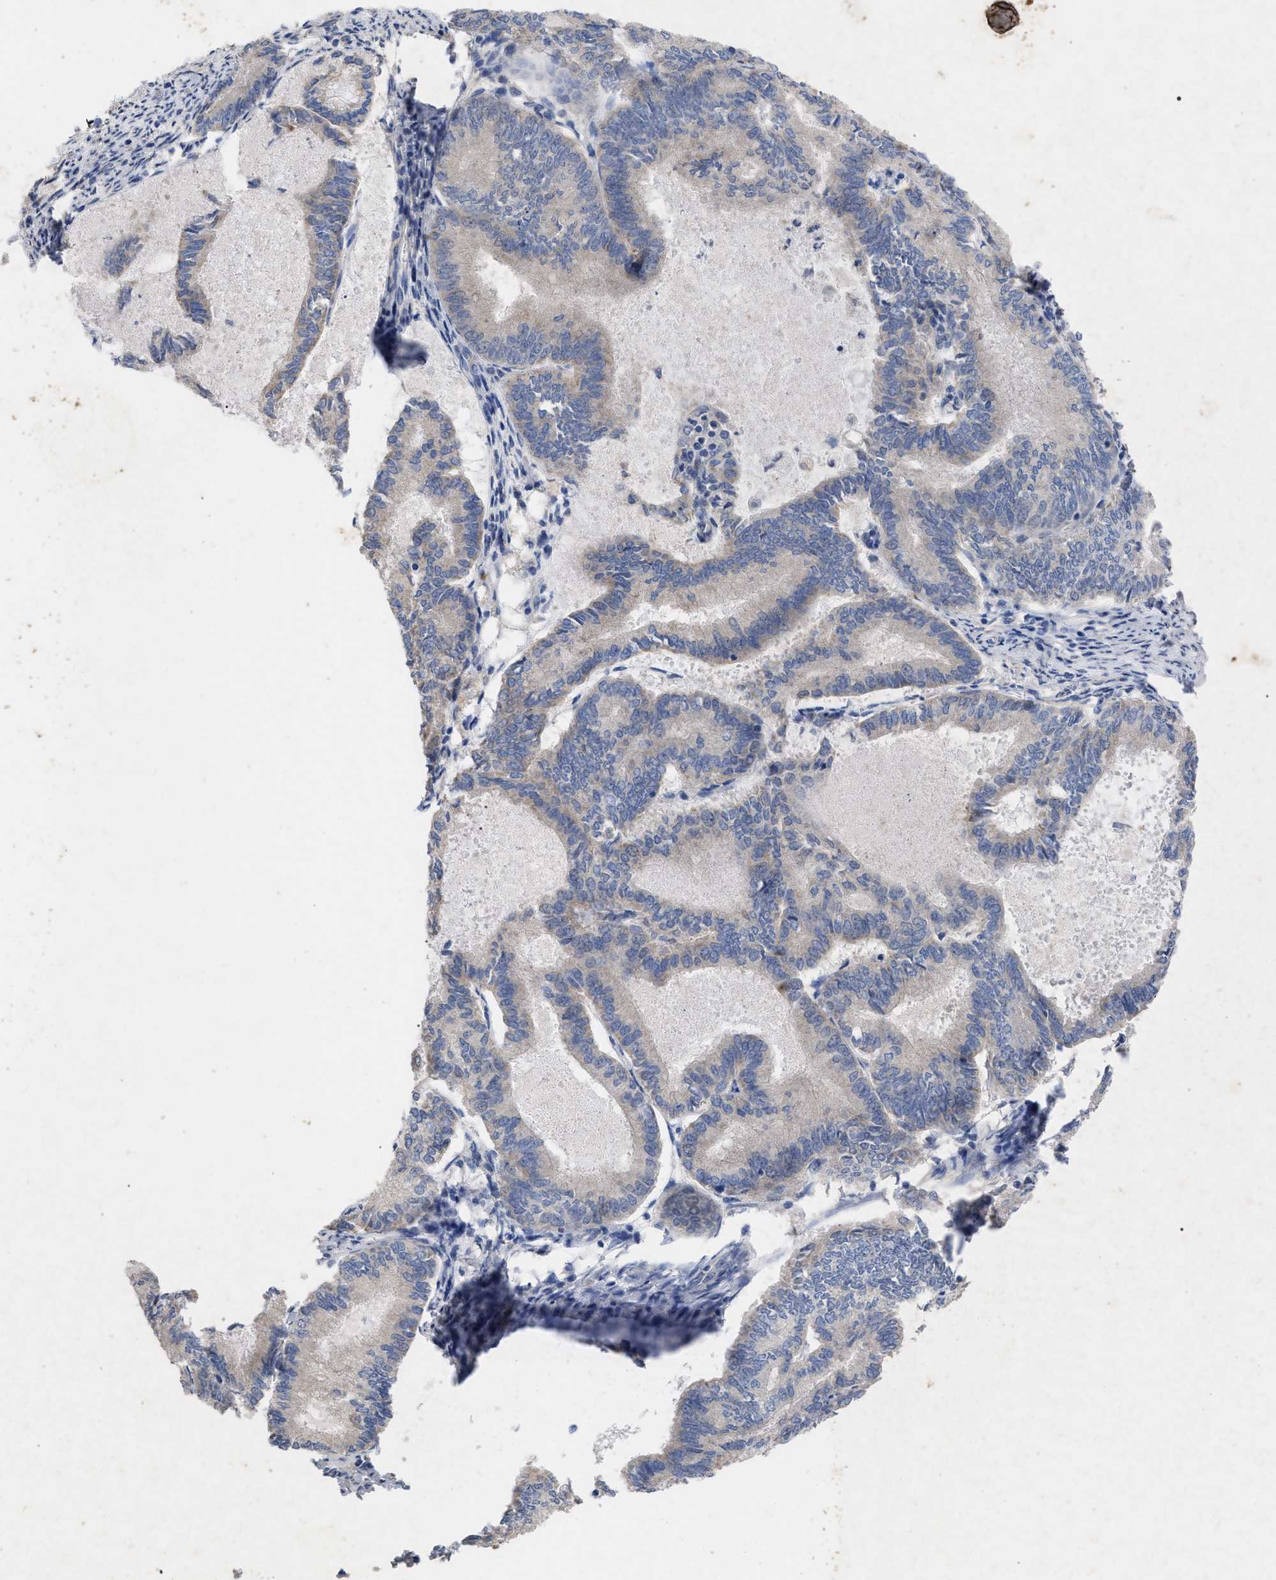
{"staining": {"intensity": "negative", "quantity": "none", "location": "none"}, "tissue": "endometrial cancer", "cell_type": "Tumor cells", "image_type": "cancer", "snomed": [{"axis": "morphology", "description": "Adenocarcinoma, NOS"}, {"axis": "topography", "description": "Endometrium"}], "caption": "Tumor cells show no significant protein positivity in endometrial cancer. (DAB IHC, high magnification).", "gene": "VIP", "patient": {"sex": "female", "age": 86}}